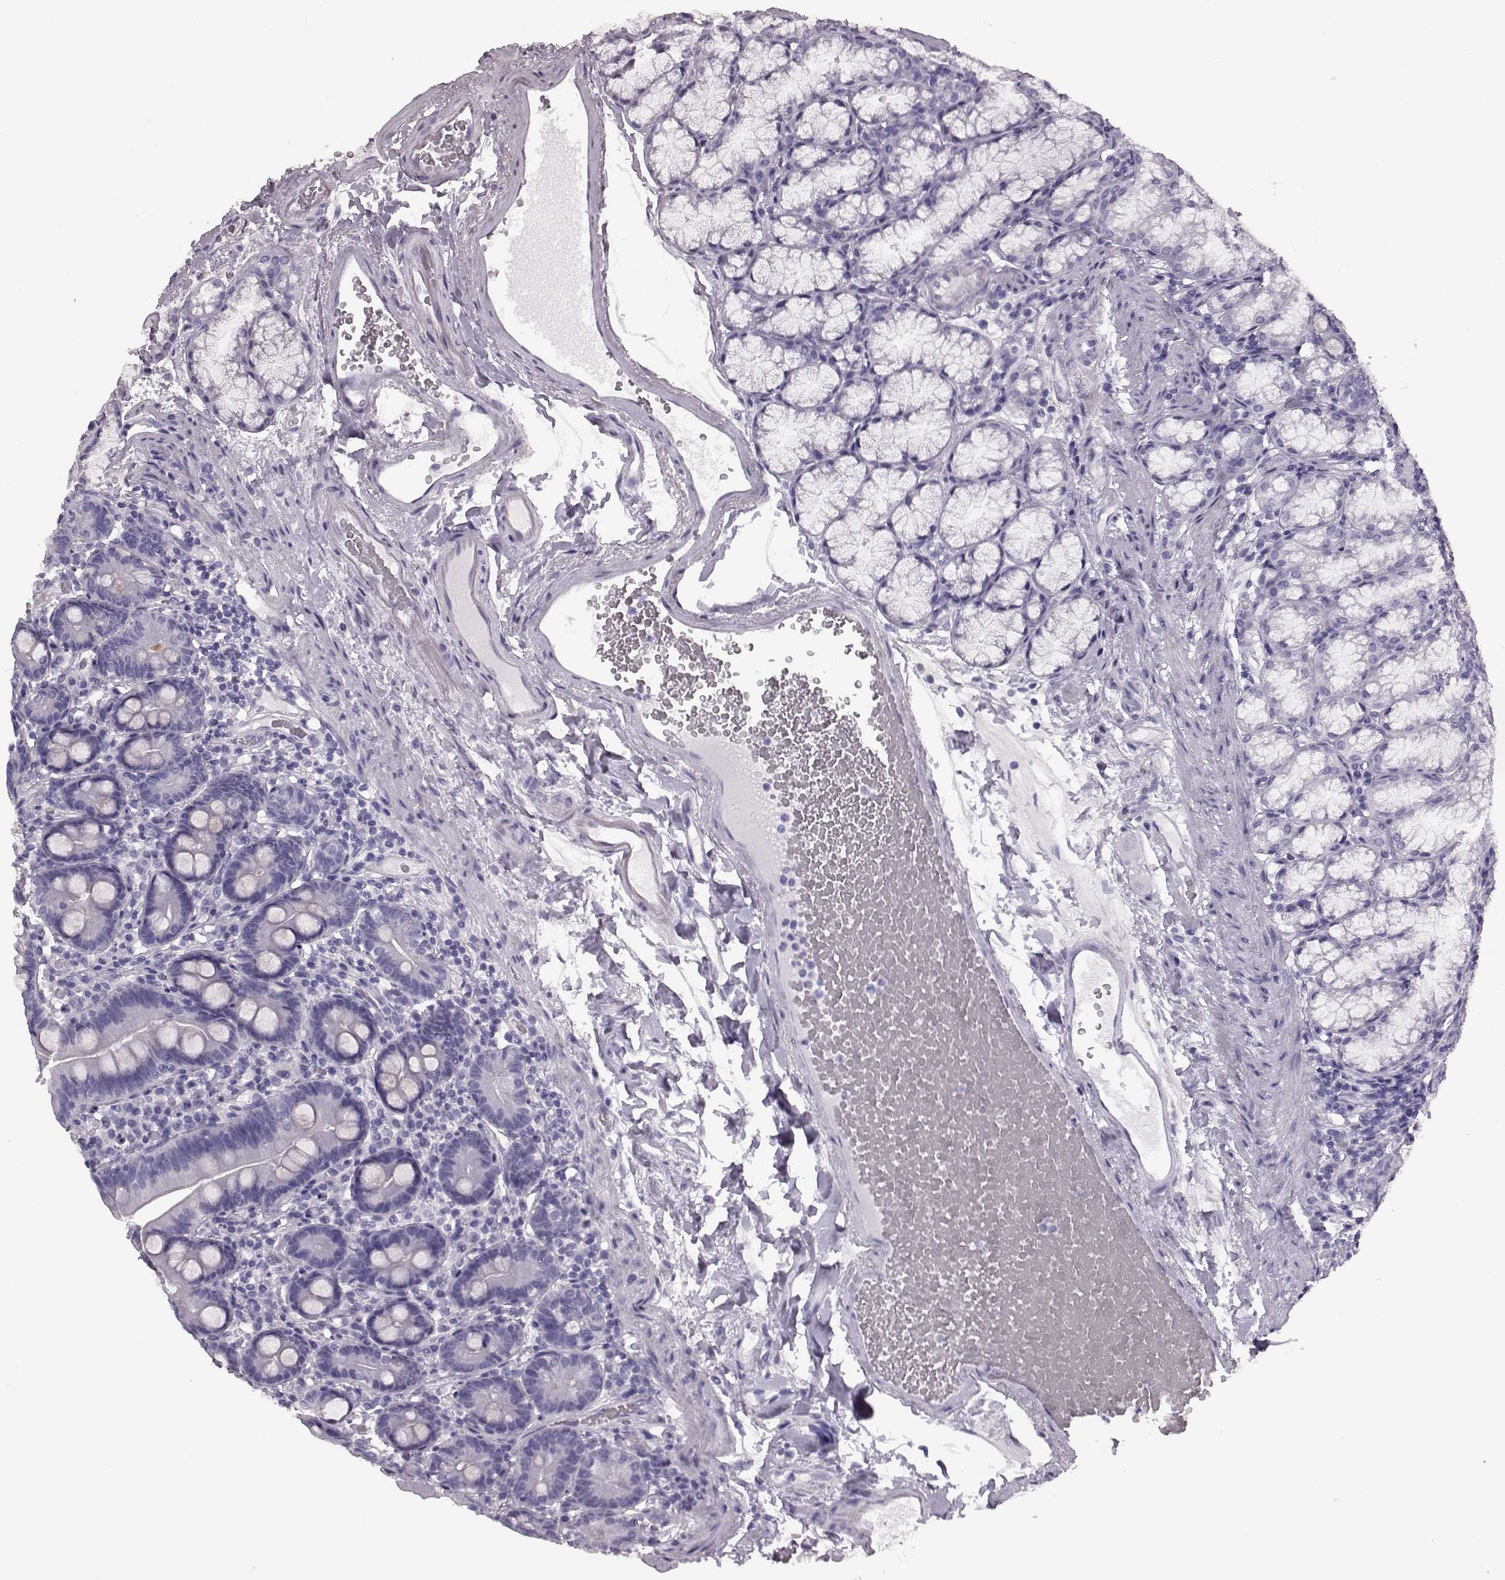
{"staining": {"intensity": "negative", "quantity": "none", "location": "none"}, "tissue": "duodenum", "cell_type": "Glandular cells", "image_type": "normal", "snomed": [{"axis": "morphology", "description": "Normal tissue, NOS"}, {"axis": "topography", "description": "Duodenum"}], "caption": "Immunohistochemical staining of normal duodenum shows no significant expression in glandular cells.", "gene": "AIPL1", "patient": {"sex": "female", "age": 67}}